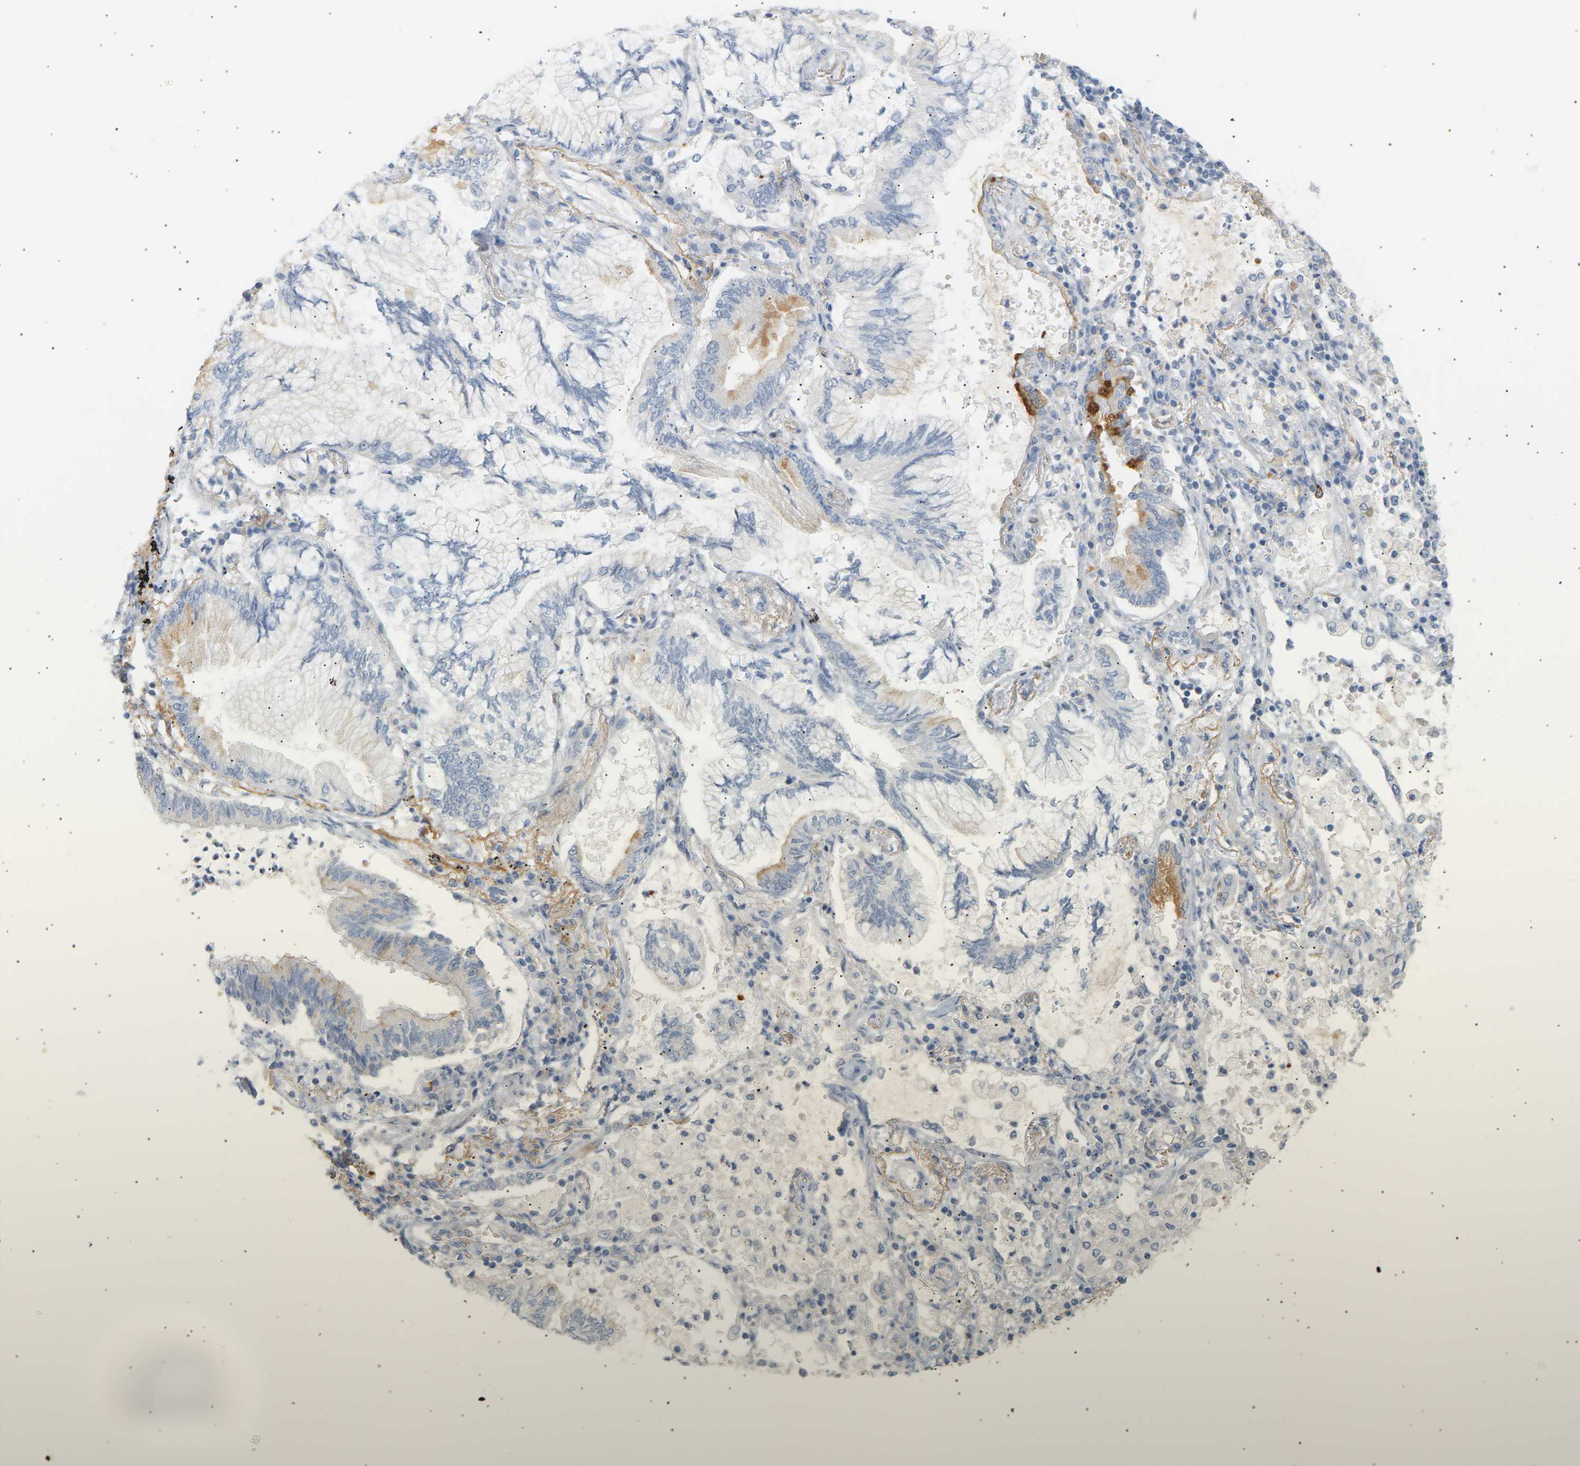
{"staining": {"intensity": "moderate", "quantity": "<25%", "location": "cytoplasmic/membranous"}, "tissue": "lung cancer", "cell_type": "Tumor cells", "image_type": "cancer", "snomed": [{"axis": "morphology", "description": "Normal tissue, NOS"}, {"axis": "morphology", "description": "Adenocarcinoma, NOS"}, {"axis": "topography", "description": "Bronchus"}, {"axis": "topography", "description": "Lung"}], "caption": "A brown stain shows moderate cytoplasmic/membranous expression of a protein in adenocarcinoma (lung) tumor cells.", "gene": "CLU", "patient": {"sex": "female", "age": 70}}